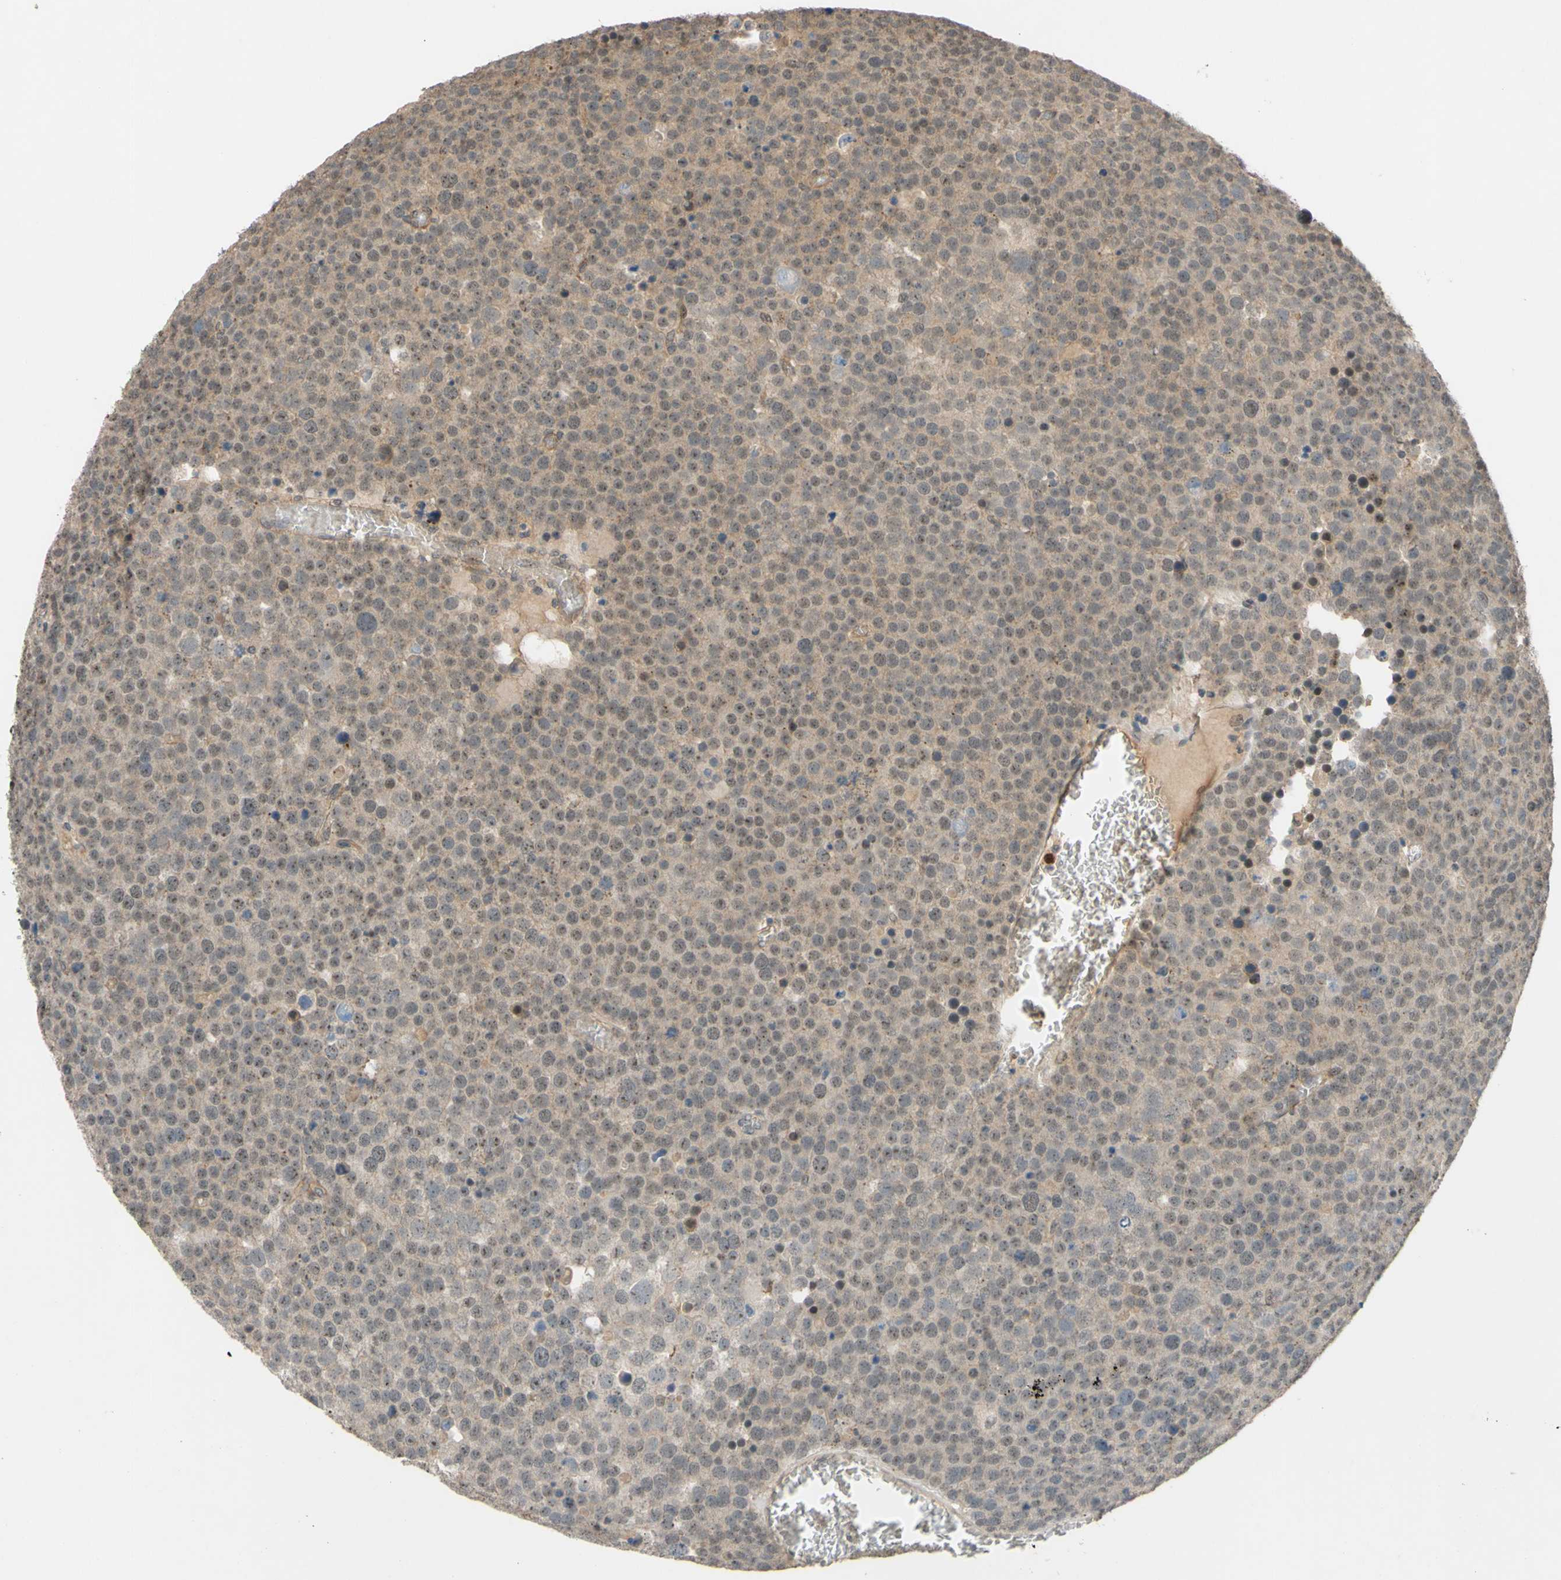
{"staining": {"intensity": "weak", "quantity": ">75%", "location": "cytoplasmic/membranous"}, "tissue": "testis cancer", "cell_type": "Tumor cells", "image_type": "cancer", "snomed": [{"axis": "morphology", "description": "Seminoma, NOS"}, {"axis": "topography", "description": "Testis"}], "caption": "Immunohistochemical staining of human seminoma (testis) demonstrates weak cytoplasmic/membranous protein positivity in about >75% of tumor cells.", "gene": "ALK", "patient": {"sex": "male", "age": 71}}